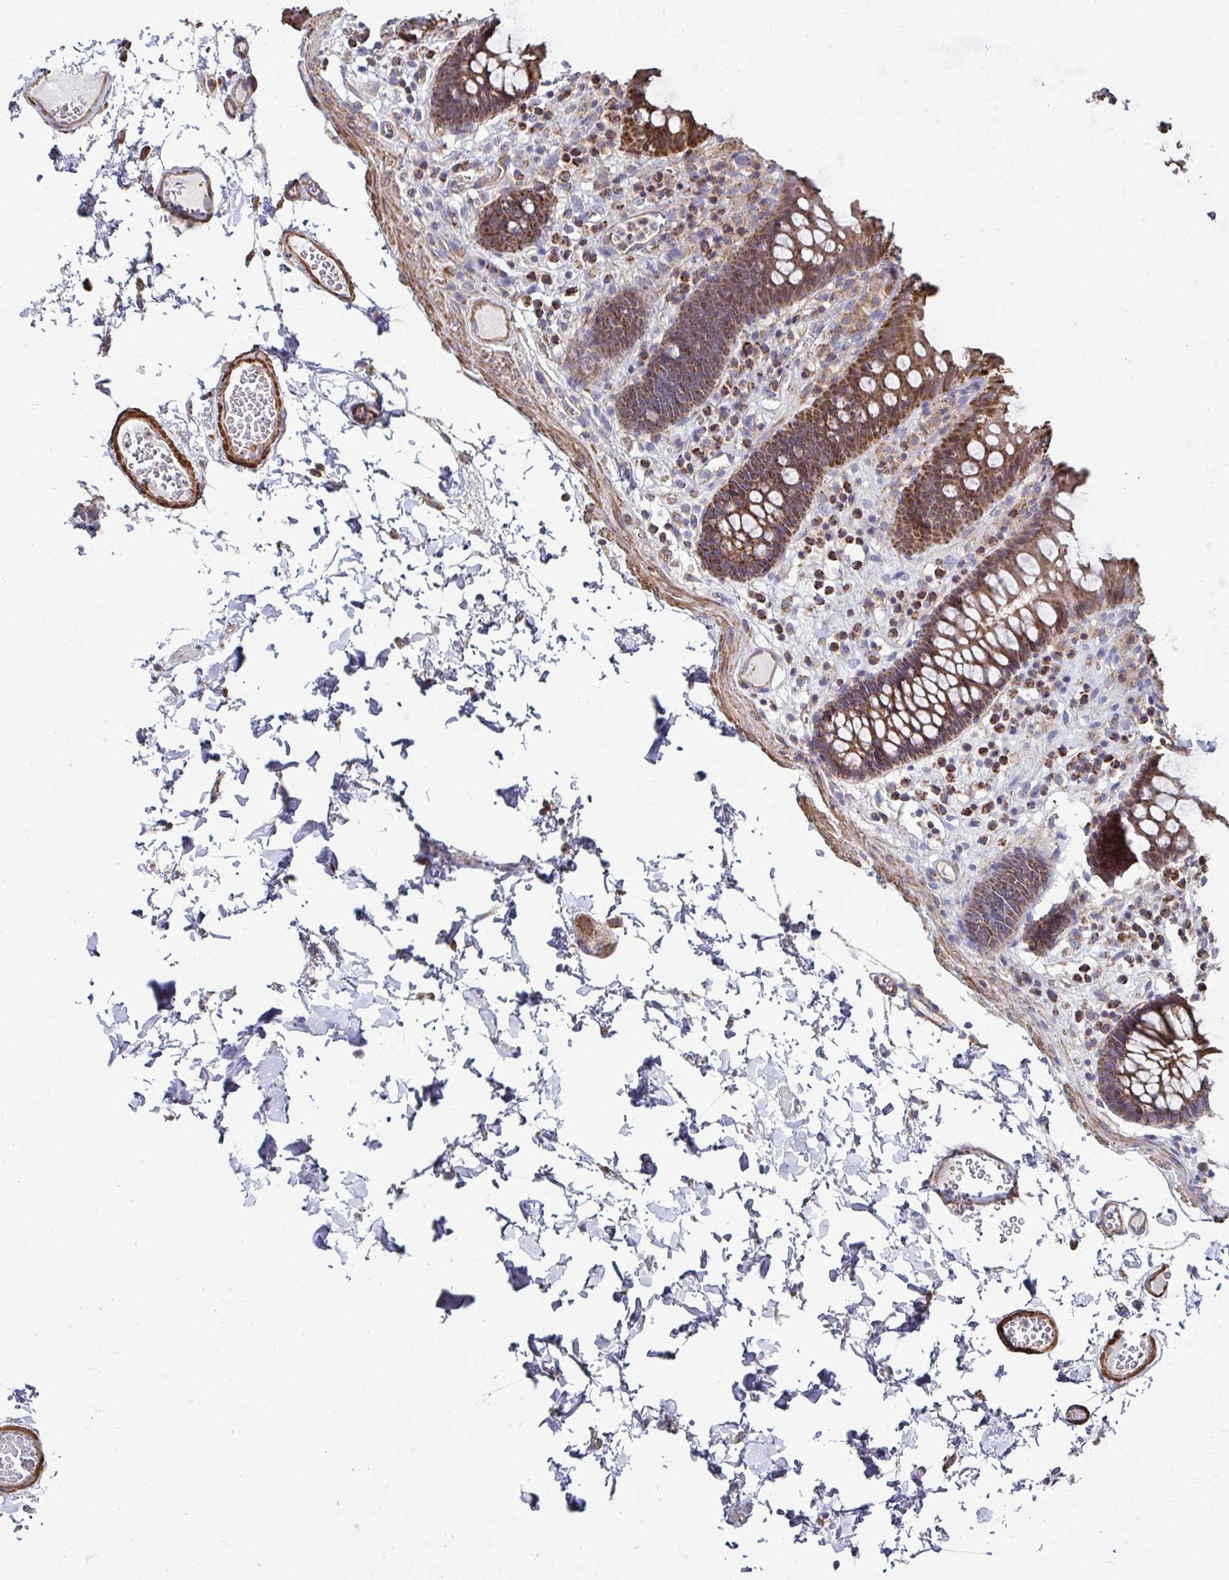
{"staining": {"intensity": "moderate", "quantity": ">75%", "location": "cytoplasmic/membranous"}, "tissue": "colon", "cell_type": "Endothelial cells", "image_type": "normal", "snomed": [{"axis": "morphology", "description": "Normal tissue, NOS"}, {"axis": "topography", "description": "Colon"}, {"axis": "topography", "description": "Peripheral nerve tissue"}], "caption": "Immunohistochemical staining of normal colon shows medium levels of moderate cytoplasmic/membranous expression in approximately >75% of endothelial cells.", "gene": "DZANK1", "patient": {"sex": "male", "age": 84}}